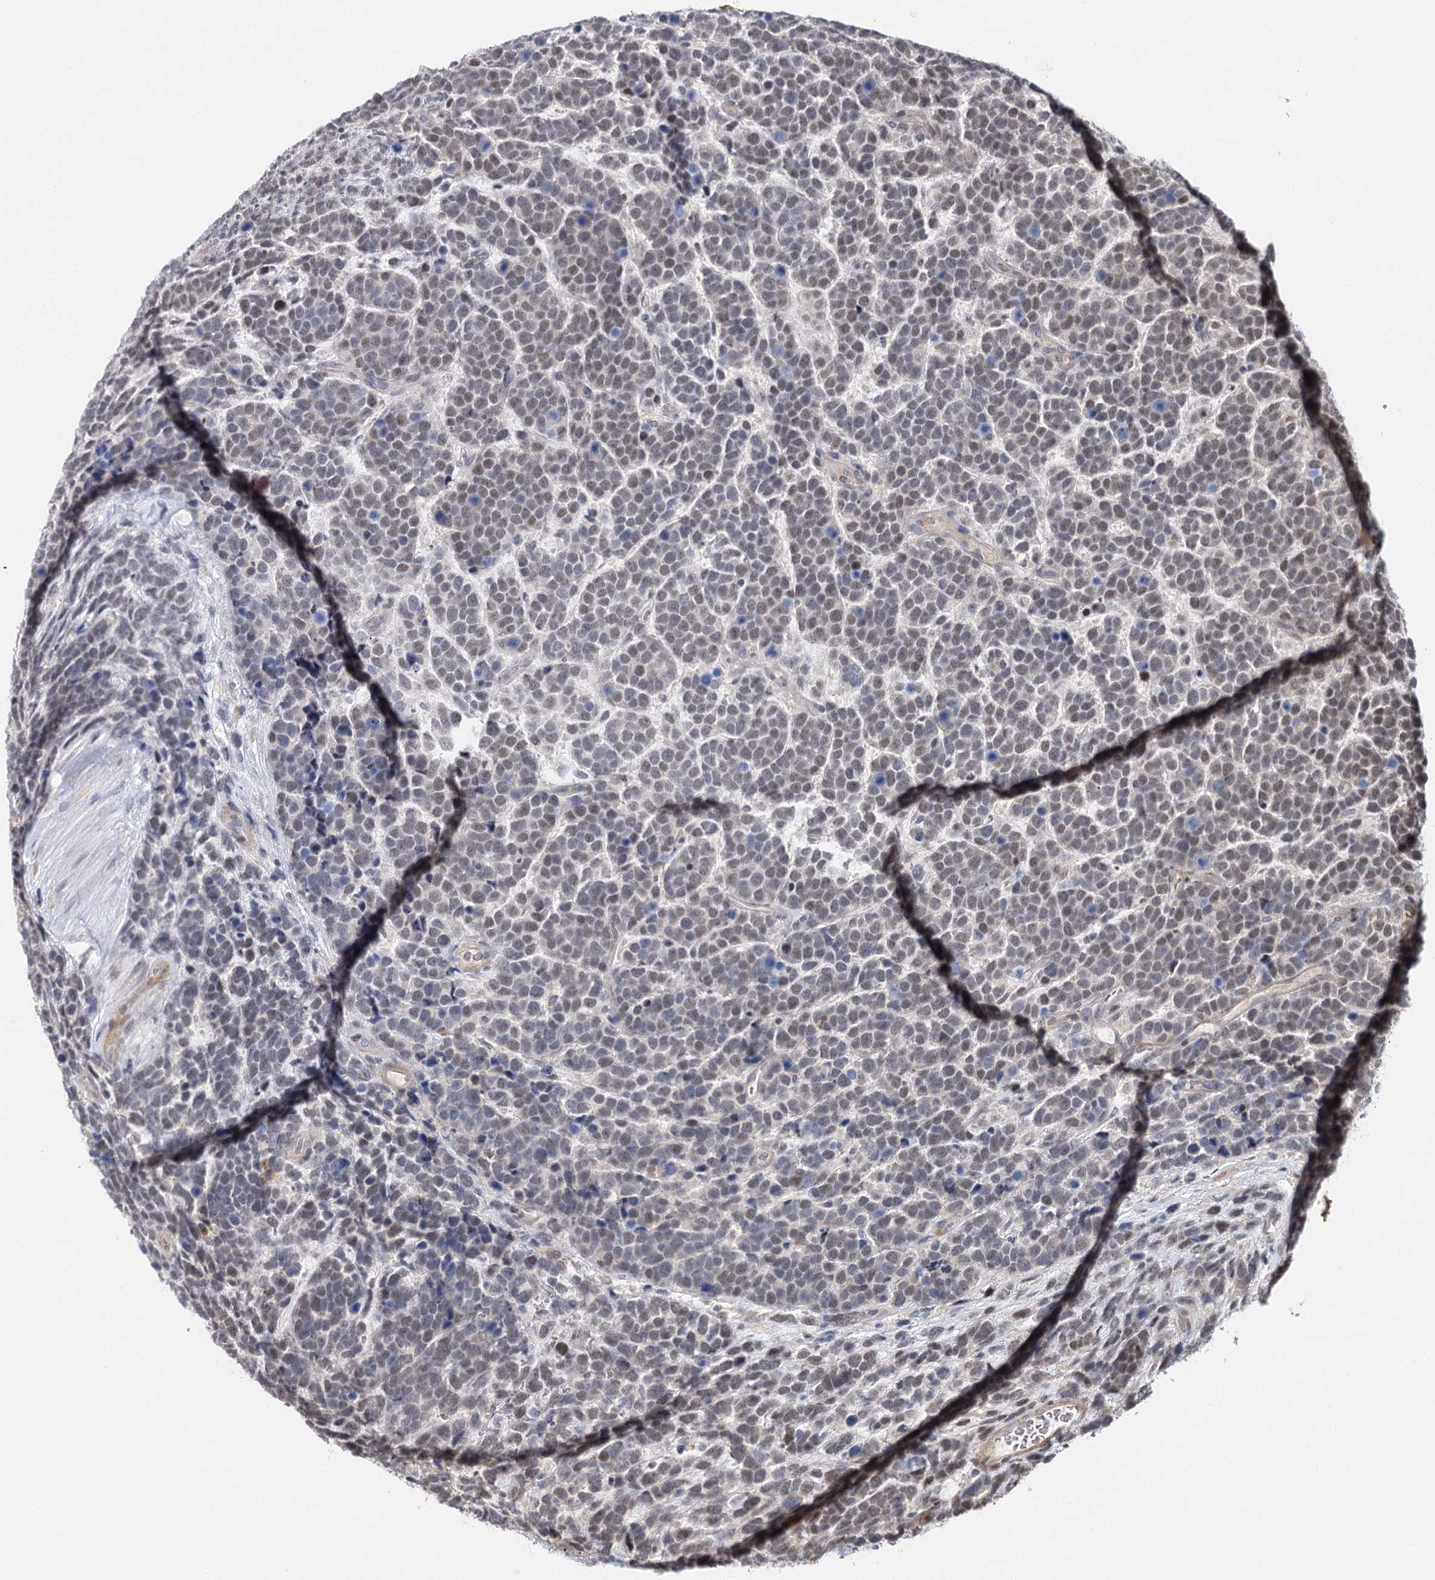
{"staining": {"intensity": "weak", "quantity": "<25%", "location": "nuclear"}, "tissue": "urothelial cancer", "cell_type": "Tumor cells", "image_type": "cancer", "snomed": [{"axis": "morphology", "description": "Urothelial carcinoma, High grade"}, {"axis": "topography", "description": "Urinary bladder"}], "caption": "Urothelial cancer was stained to show a protein in brown. There is no significant expression in tumor cells. (DAB immunohistochemistry with hematoxylin counter stain).", "gene": "IL11RA", "patient": {"sex": "female", "age": 82}}